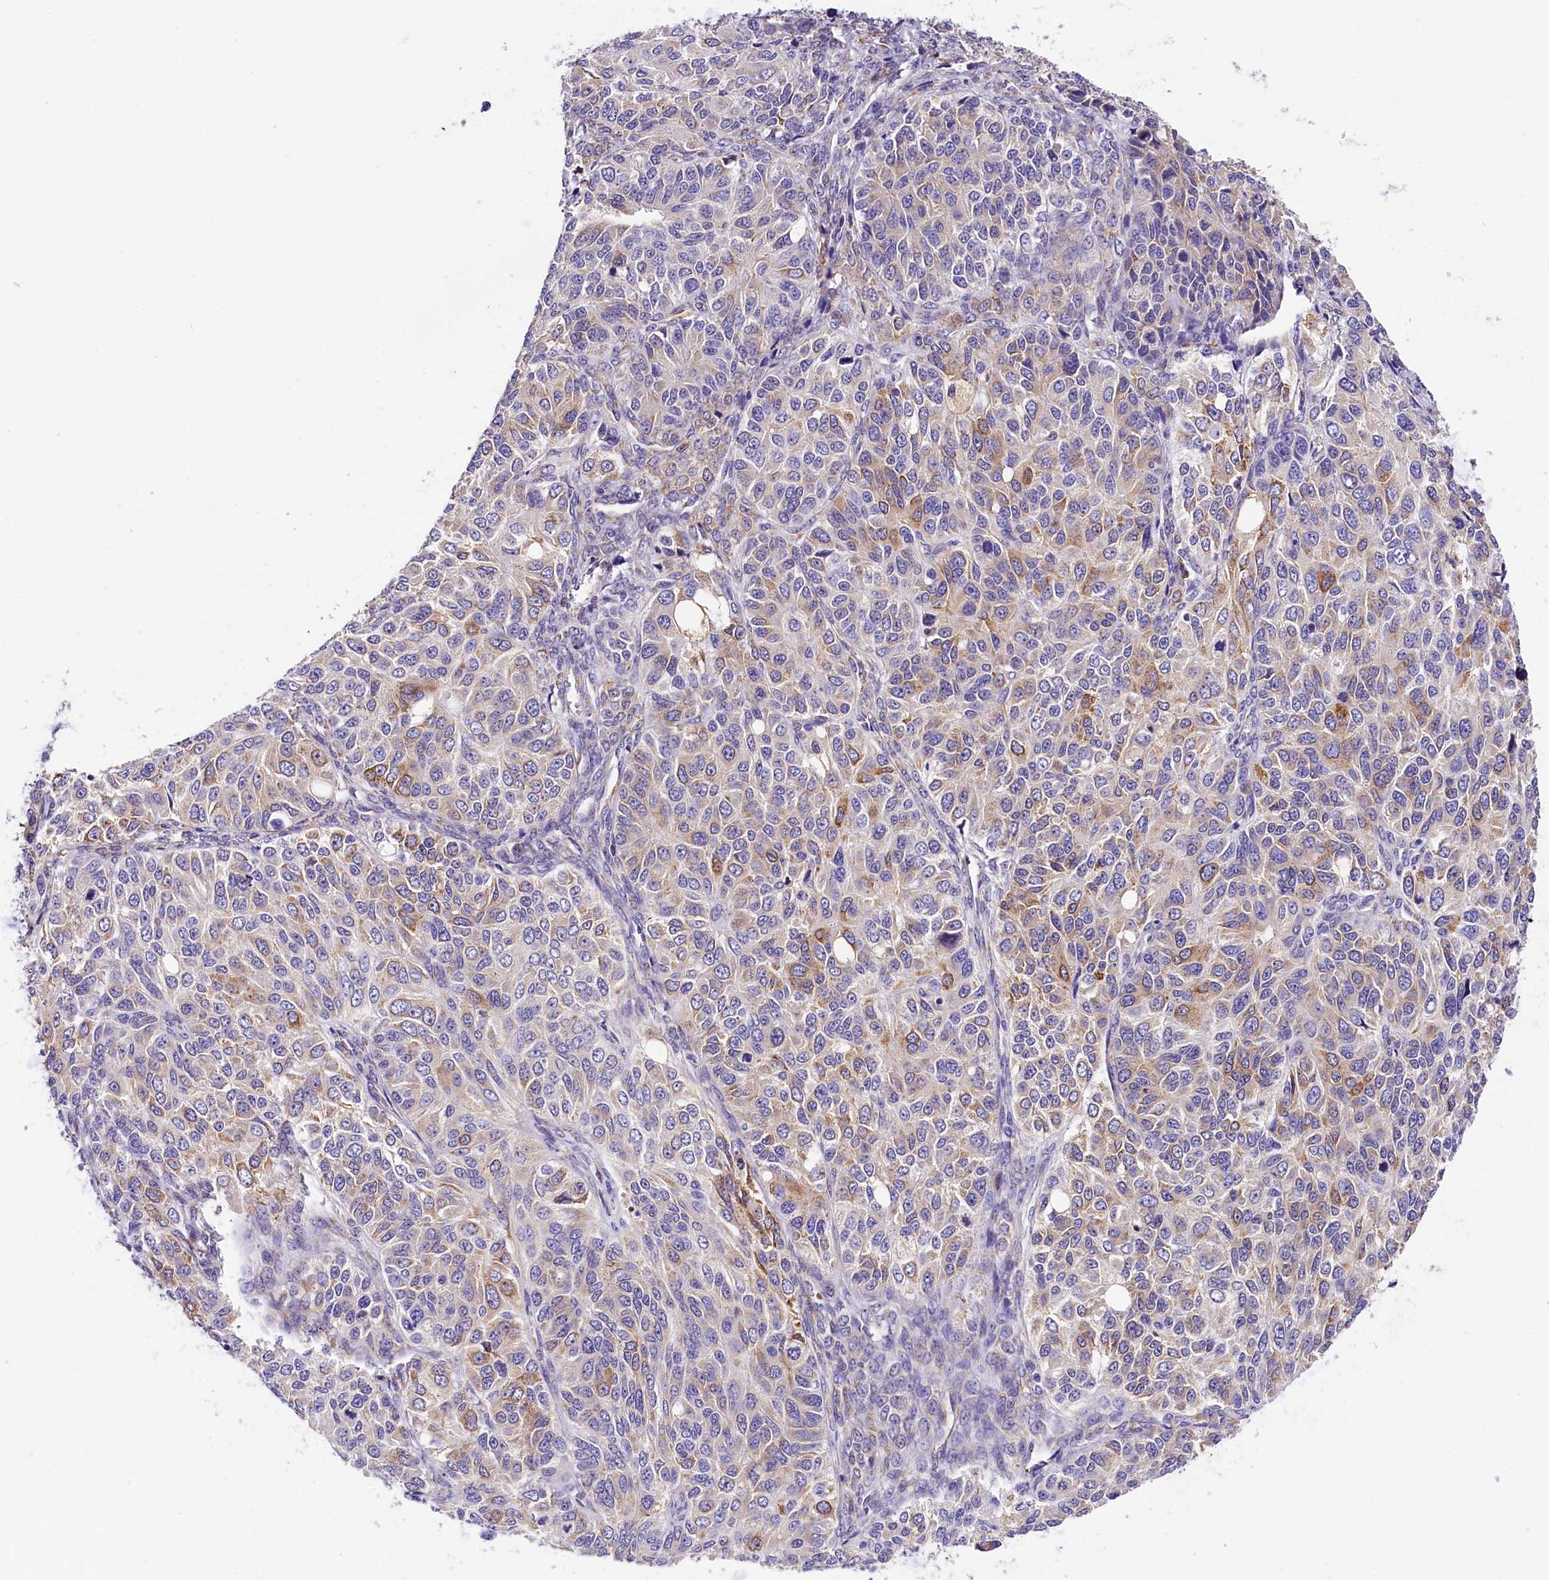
{"staining": {"intensity": "moderate", "quantity": "<25%", "location": "cytoplasmic/membranous"}, "tissue": "ovarian cancer", "cell_type": "Tumor cells", "image_type": "cancer", "snomed": [{"axis": "morphology", "description": "Carcinoma, endometroid"}, {"axis": "topography", "description": "Ovary"}], "caption": "Endometroid carcinoma (ovarian) stained for a protein (brown) displays moderate cytoplasmic/membranous positive staining in about <25% of tumor cells.", "gene": "ITGA1", "patient": {"sex": "female", "age": 51}}